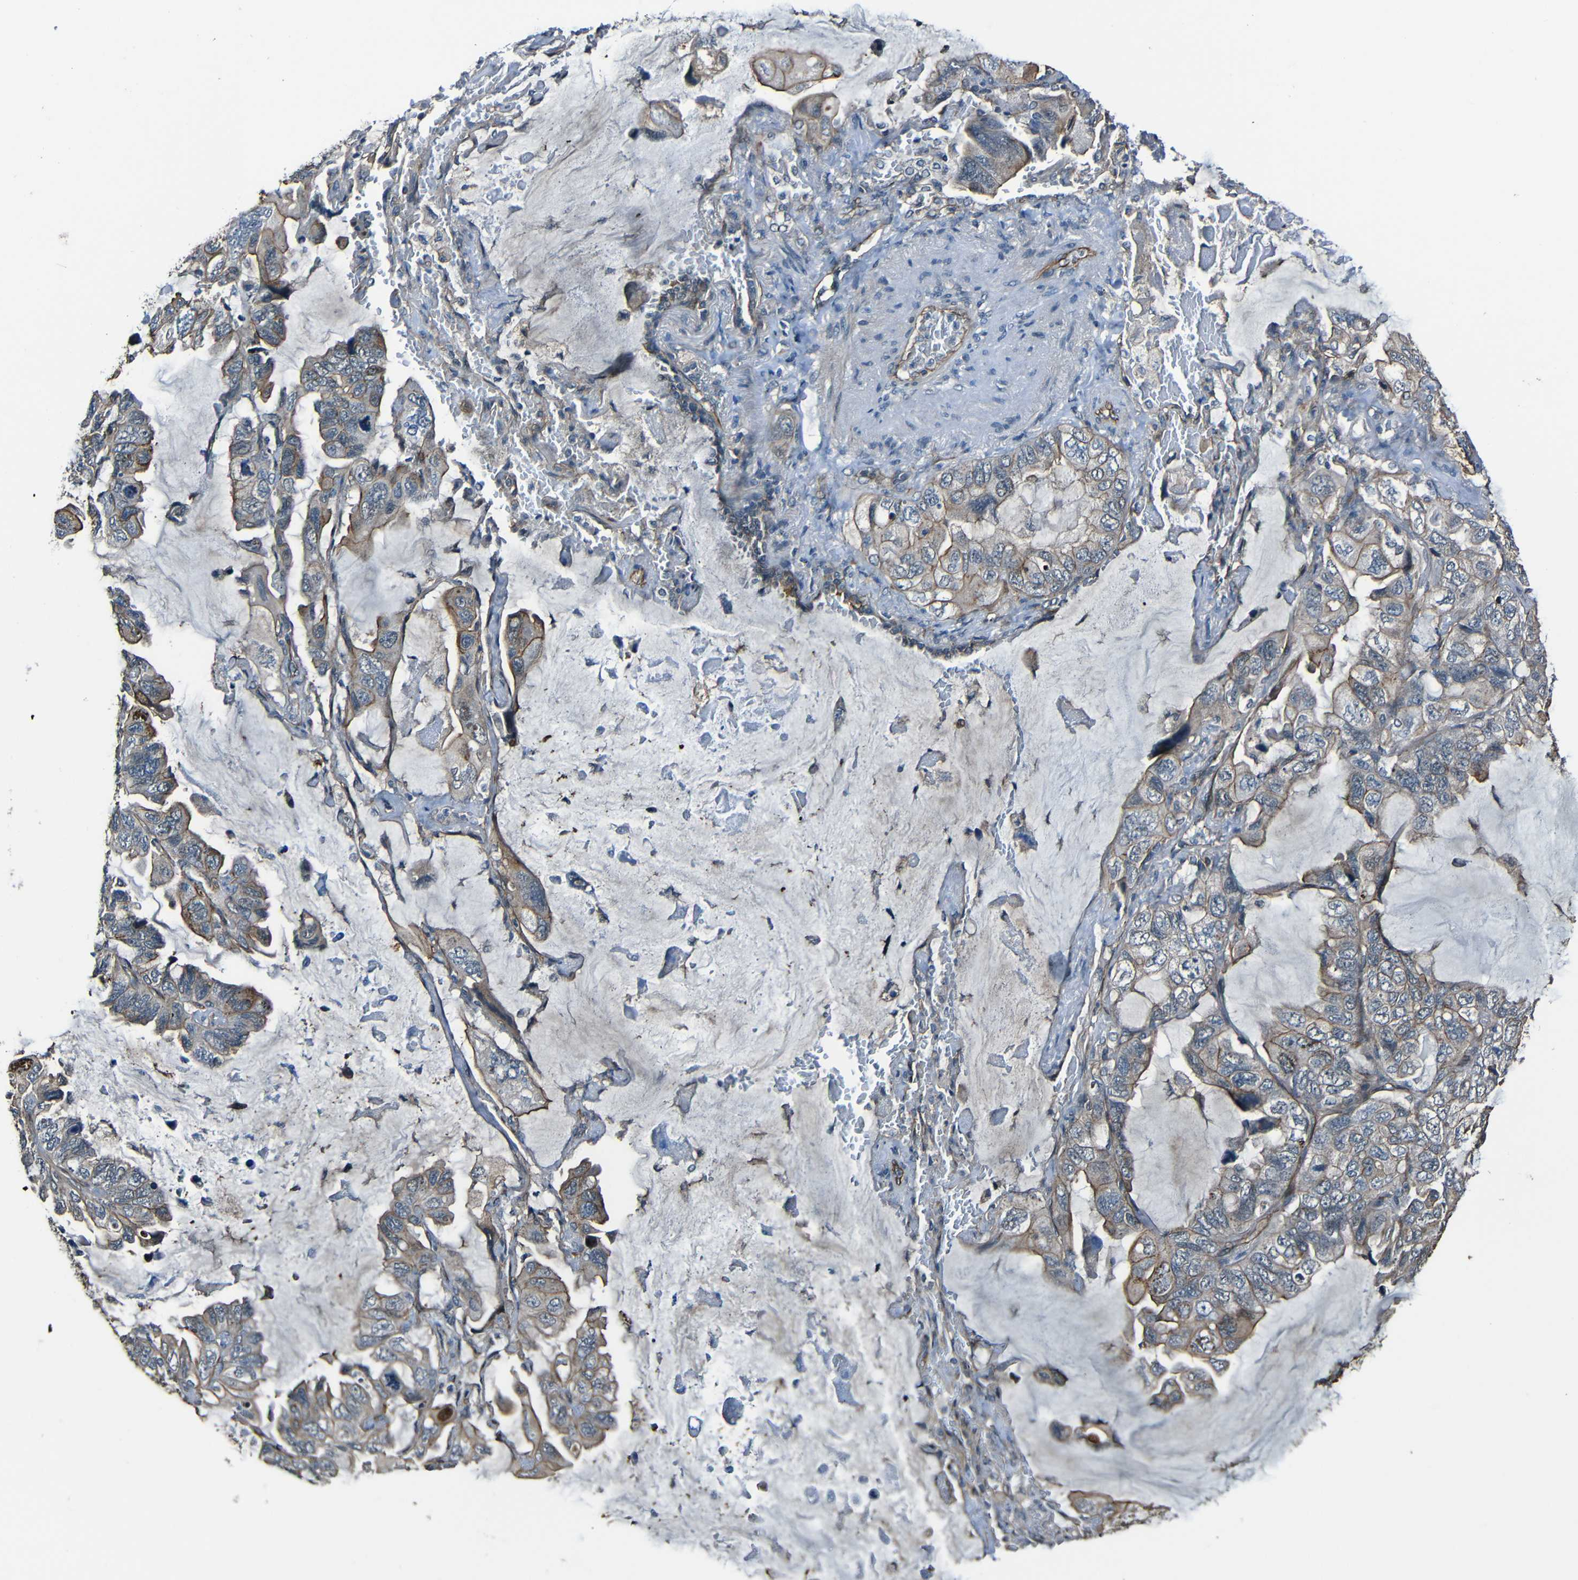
{"staining": {"intensity": "weak", "quantity": "<25%", "location": "cytoplasmic/membranous"}, "tissue": "lung cancer", "cell_type": "Tumor cells", "image_type": "cancer", "snomed": [{"axis": "morphology", "description": "Squamous cell carcinoma, NOS"}, {"axis": "topography", "description": "Lung"}], "caption": "The histopathology image reveals no staining of tumor cells in squamous cell carcinoma (lung).", "gene": "LGR5", "patient": {"sex": "female", "age": 73}}